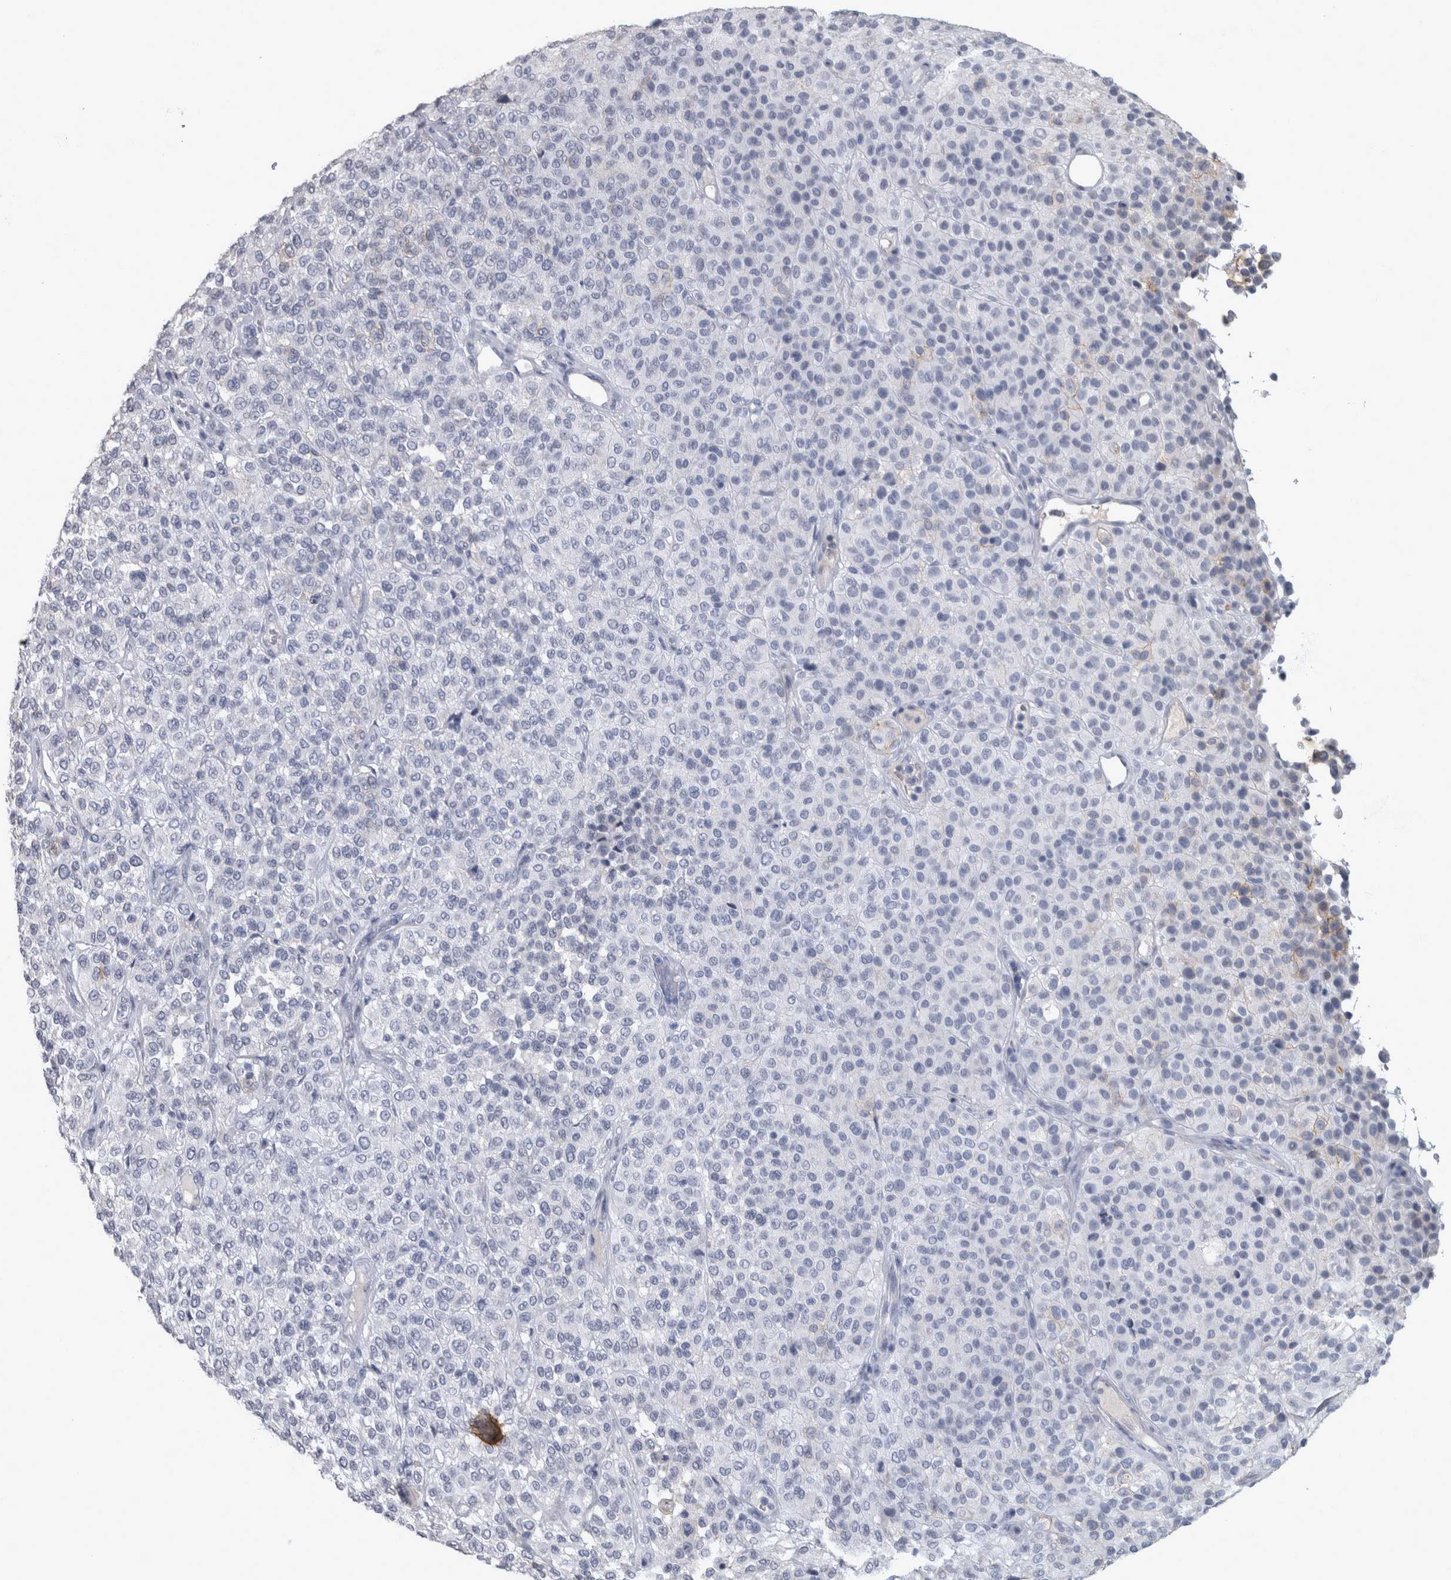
{"staining": {"intensity": "negative", "quantity": "none", "location": "none"}, "tissue": "melanoma", "cell_type": "Tumor cells", "image_type": "cancer", "snomed": [{"axis": "morphology", "description": "Malignant melanoma, Metastatic site"}, {"axis": "topography", "description": "Pancreas"}], "caption": "Immunohistochemical staining of human melanoma reveals no significant positivity in tumor cells.", "gene": "DSG2", "patient": {"sex": "female", "age": 30}}